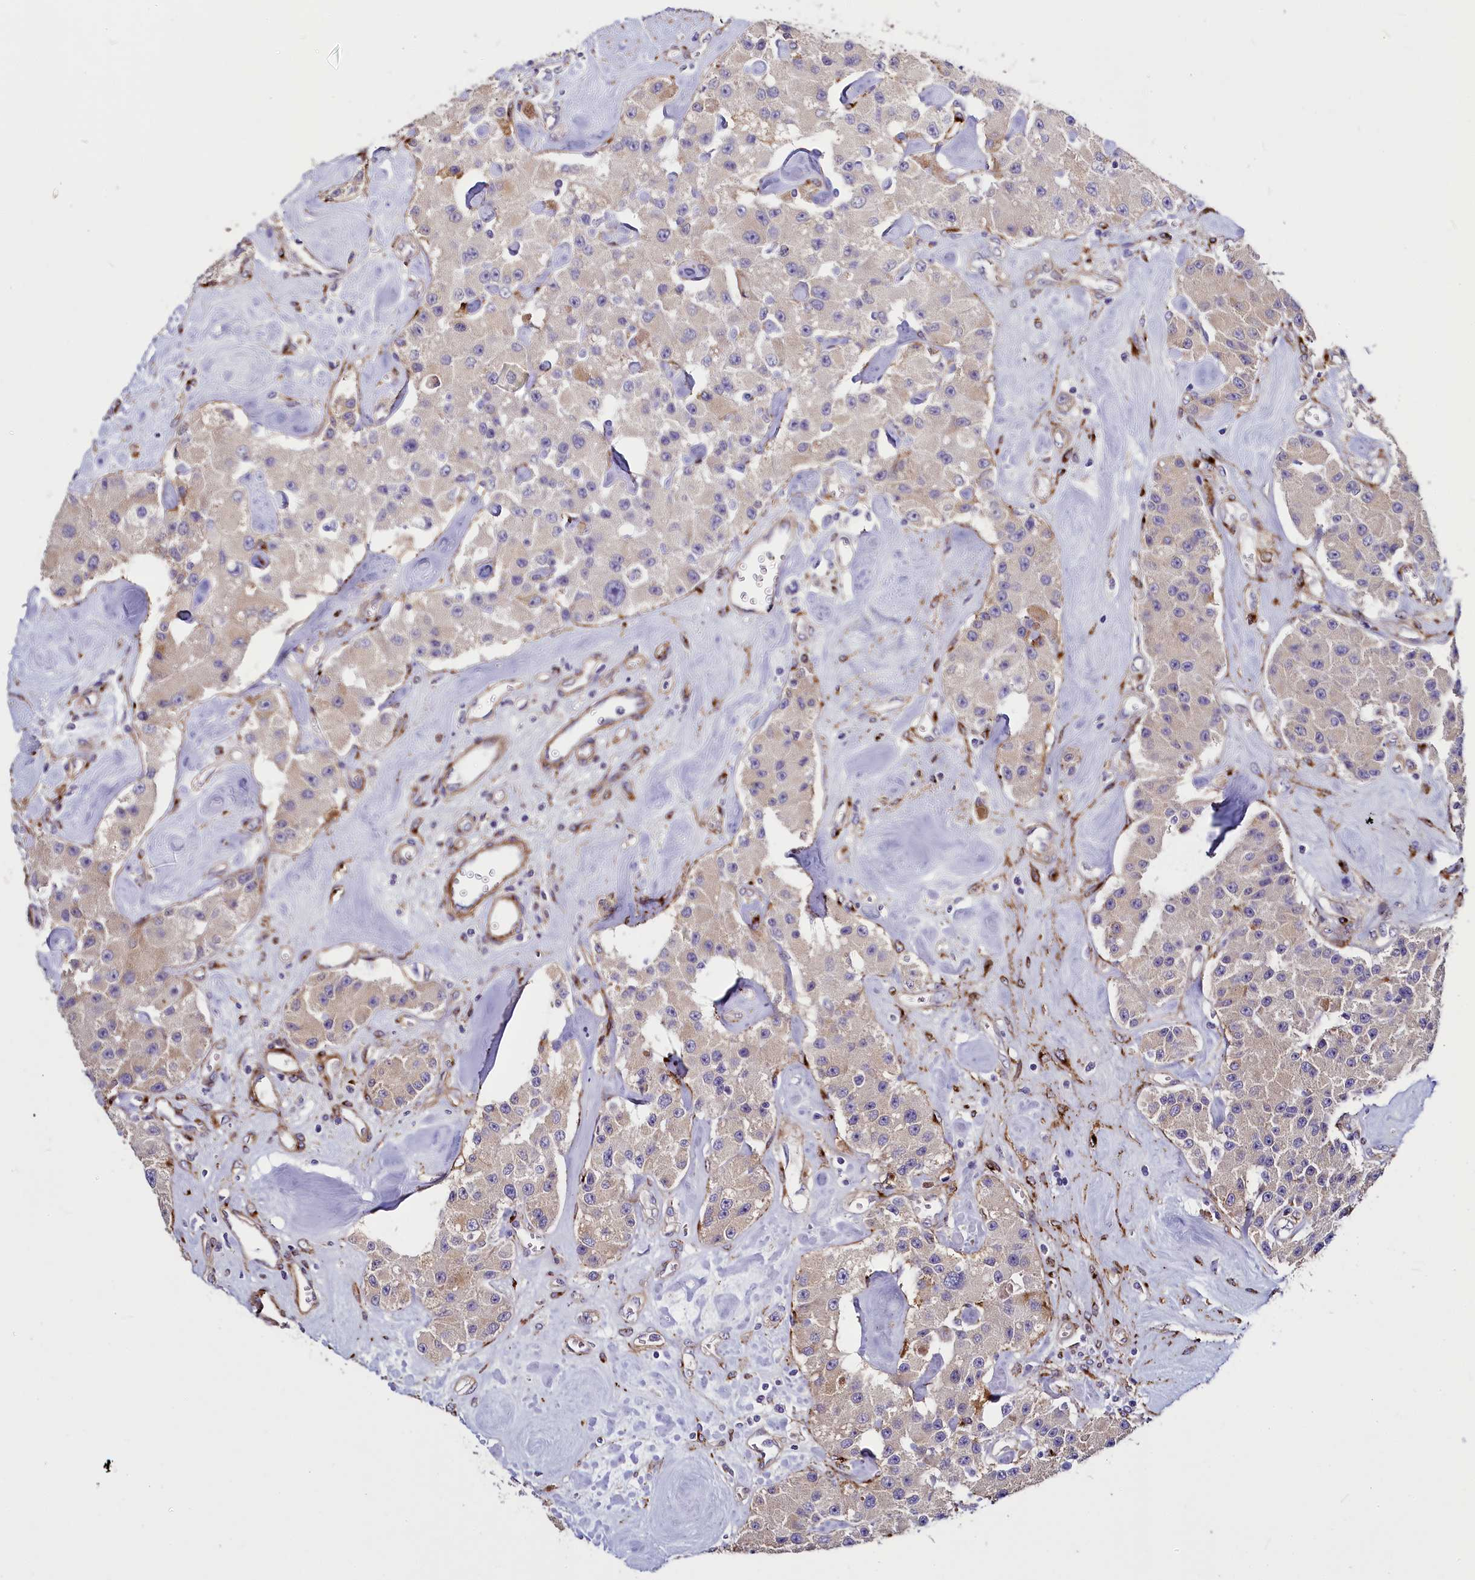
{"staining": {"intensity": "negative", "quantity": "none", "location": "none"}, "tissue": "carcinoid", "cell_type": "Tumor cells", "image_type": "cancer", "snomed": [{"axis": "morphology", "description": "Carcinoid, malignant, NOS"}, {"axis": "topography", "description": "Pancreas"}], "caption": "Carcinoid (malignant) stained for a protein using IHC reveals no expression tumor cells.", "gene": "MRC2", "patient": {"sex": "male", "age": 41}}